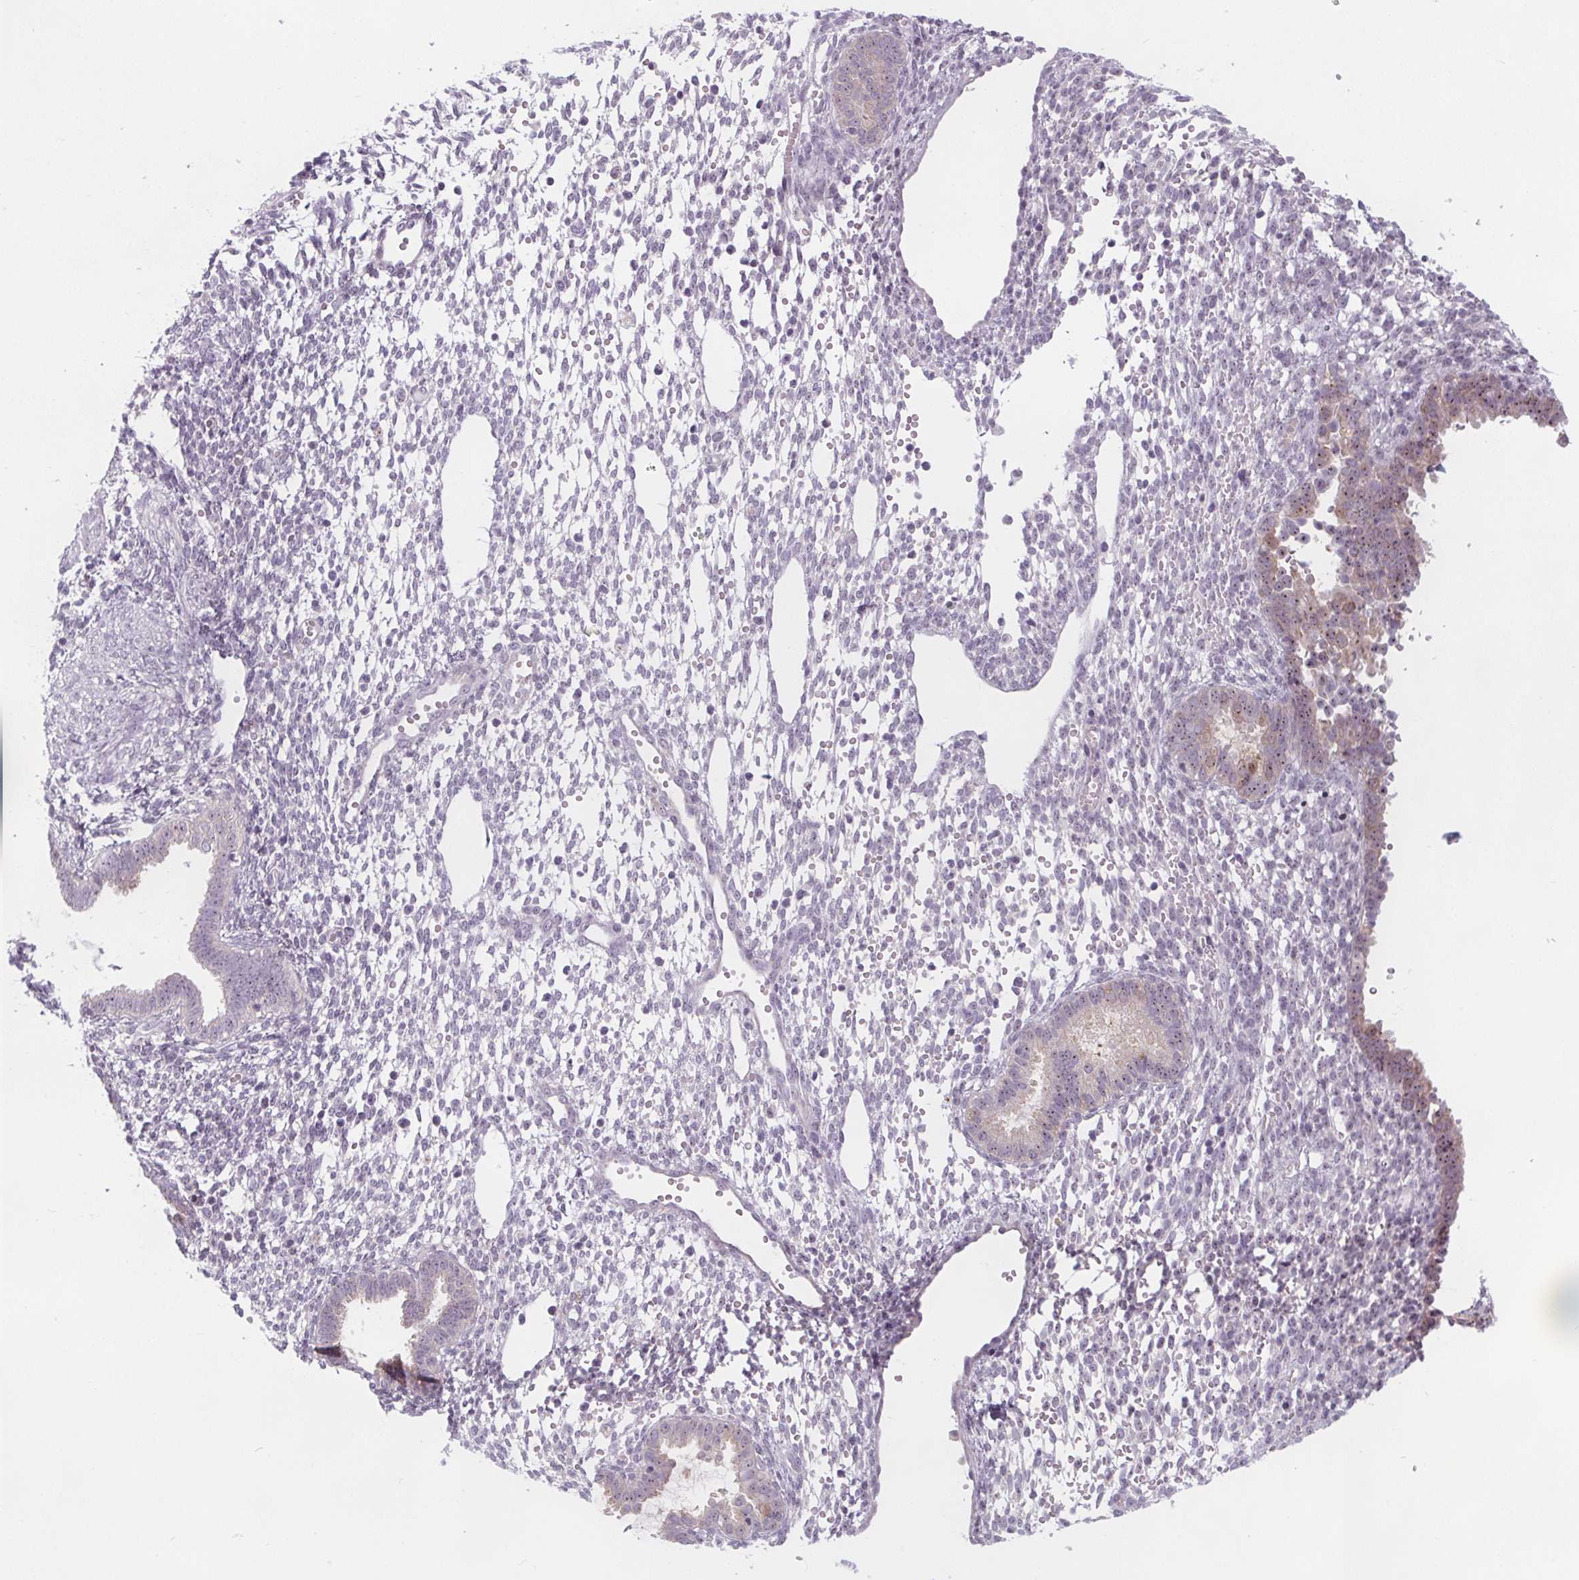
{"staining": {"intensity": "negative", "quantity": "none", "location": "none"}, "tissue": "endometrium", "cell_type": "Cells in endometrial stroma", "image_type": "normal", "snomed": [{"axis": "morphology", "description": "Normal tissue, NOS"}, {"axis": "topography", "description": "Endometrium"}], "caption": "Endometrium was stained to show a protein in brown. There is no significant expression in cells in endometrial stroma.", "gene": "NOLC1", "patient": {"sex": "female", "age": 36}}